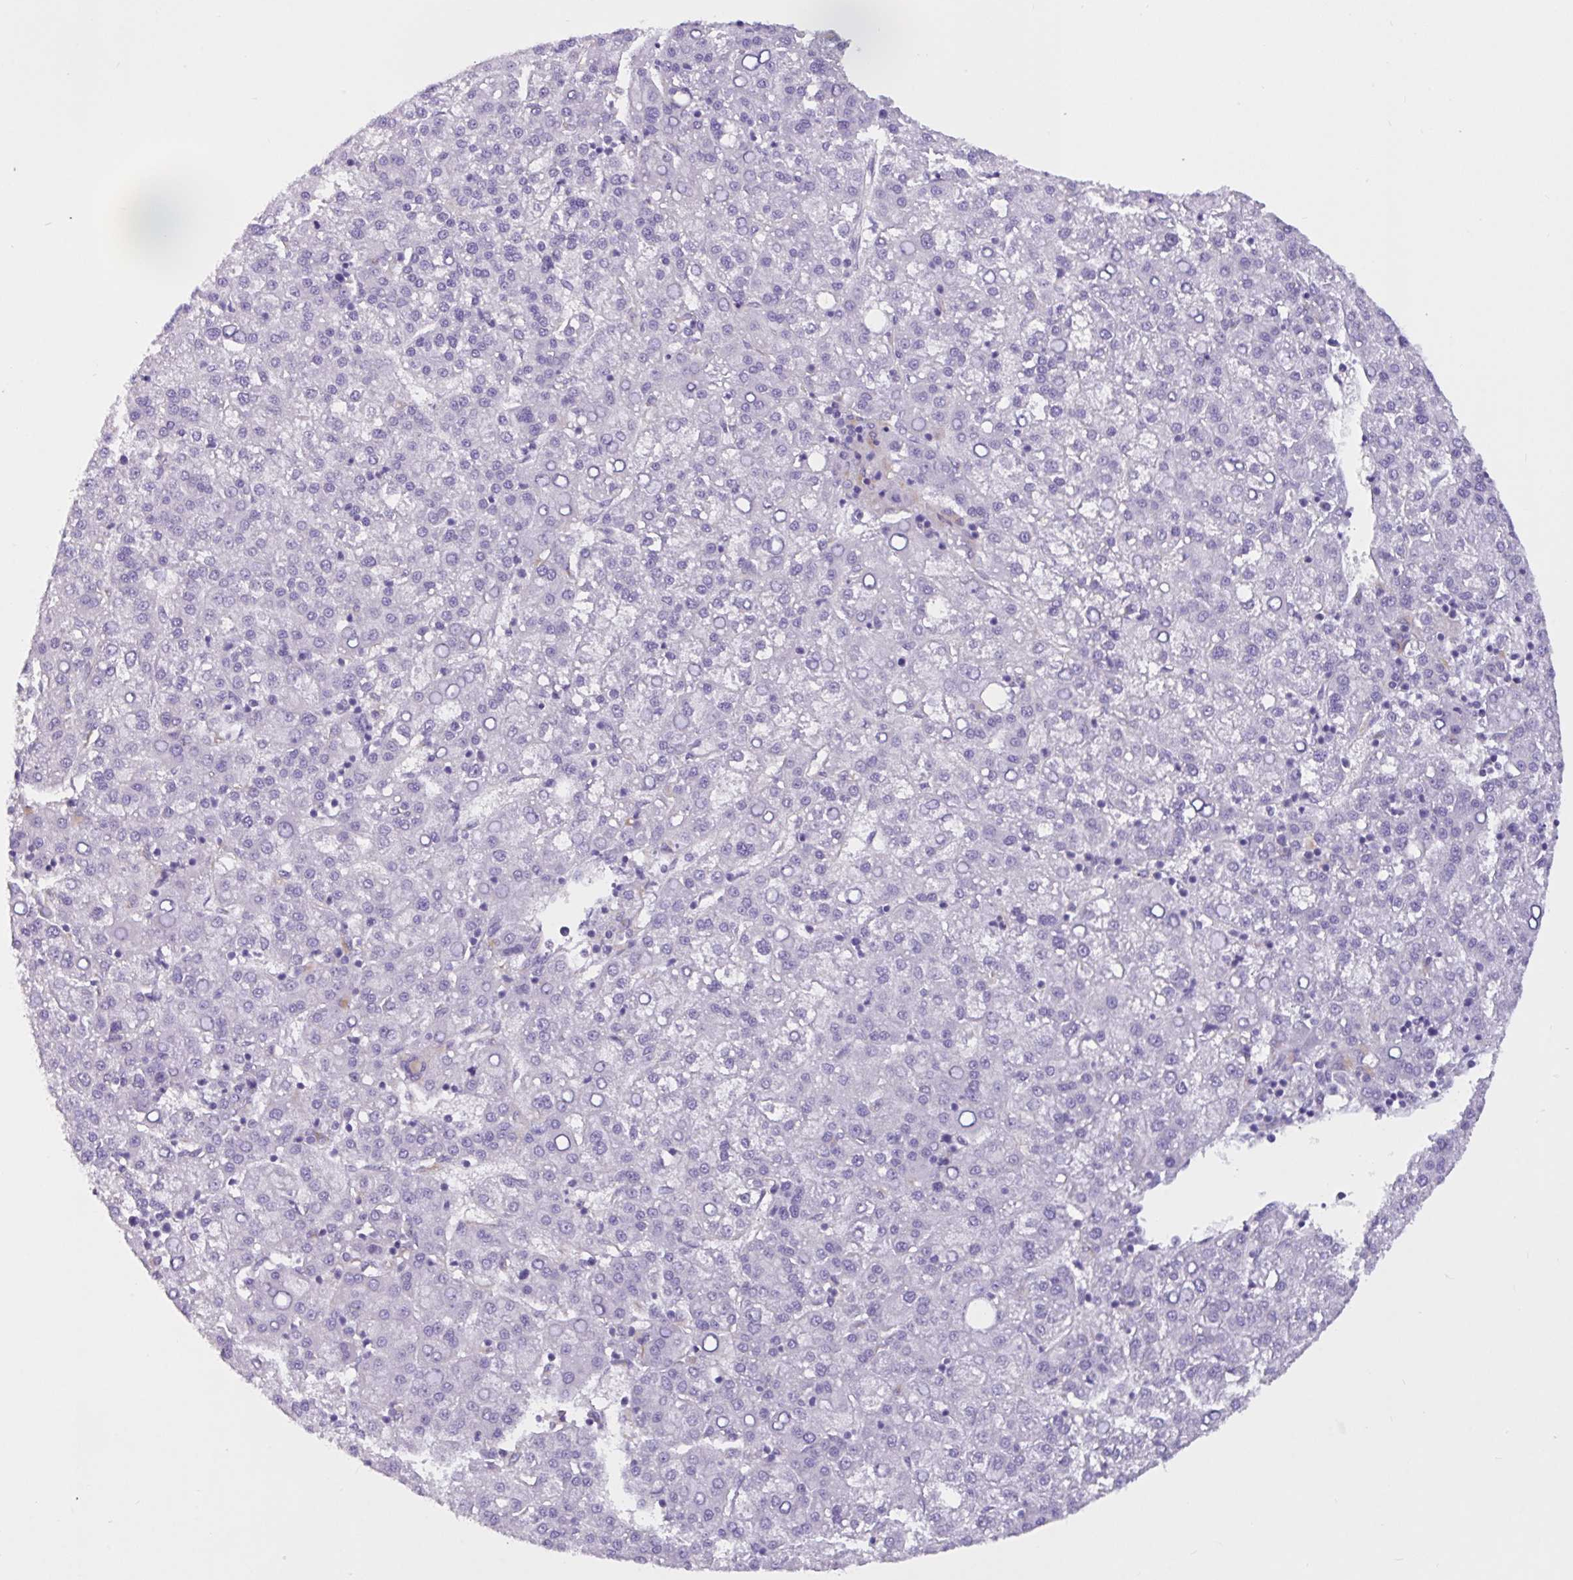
{"staining": {"intensity": "negative", "quantity": "none", "location": "none"}, "tissue": "liver cancer", "cell_type": "Tumor cells", "image_type": "cancer", "snomed": [{"axis": "morphology", "description": "Carcinoma, Hepatocellular, NOS"}, {"axis": "topography", "description": "Liver"}], "caption": "Hepatocellular carcinoma (liver) was stained to show a protein in brown. There is no significant expression in tumor cells.", "gene": "RPL22L1", "patient": {"sex": "female", "age": 58}}